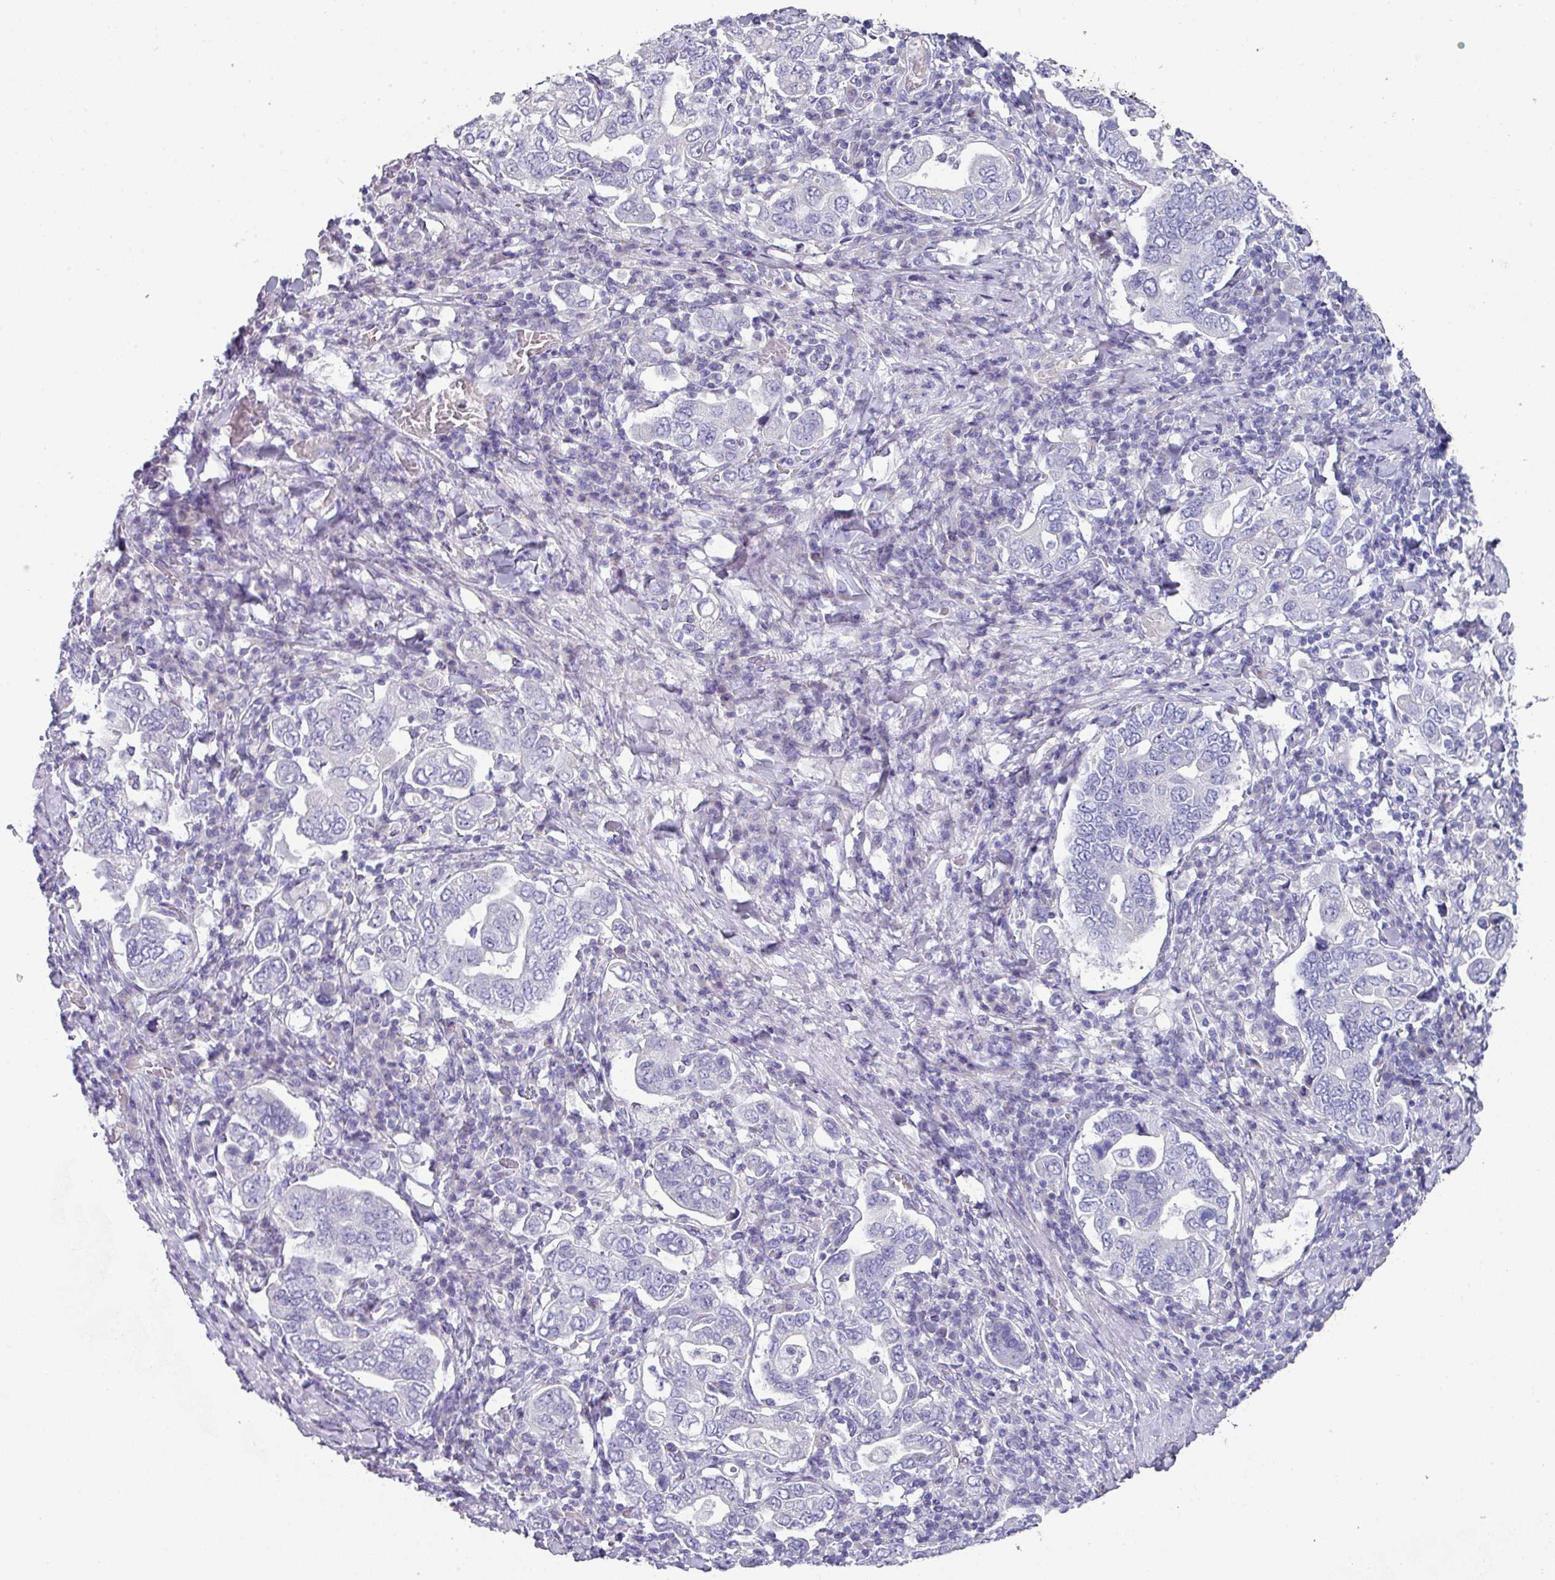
{"staining": {"intensity": "negative", "quantity": "none", "location": "none"}, "tissue": "stomach cancer", "cell_type": "Tumor cells", "image_type": "cancer", "snomed": [{"axis": "morphology", "description": "Adenocarcinoma, NOS"}, {"axis": "topography", "description": "Stomach, upper"}, {"axis": "topography", "description": "Stomach"}], "caption": "Immunohistochemical staining of human stomach cancer reveals no significant expression in tumor cells.", "gene": "DEFB115", "patient": {"sex": "male", "age": 62}}